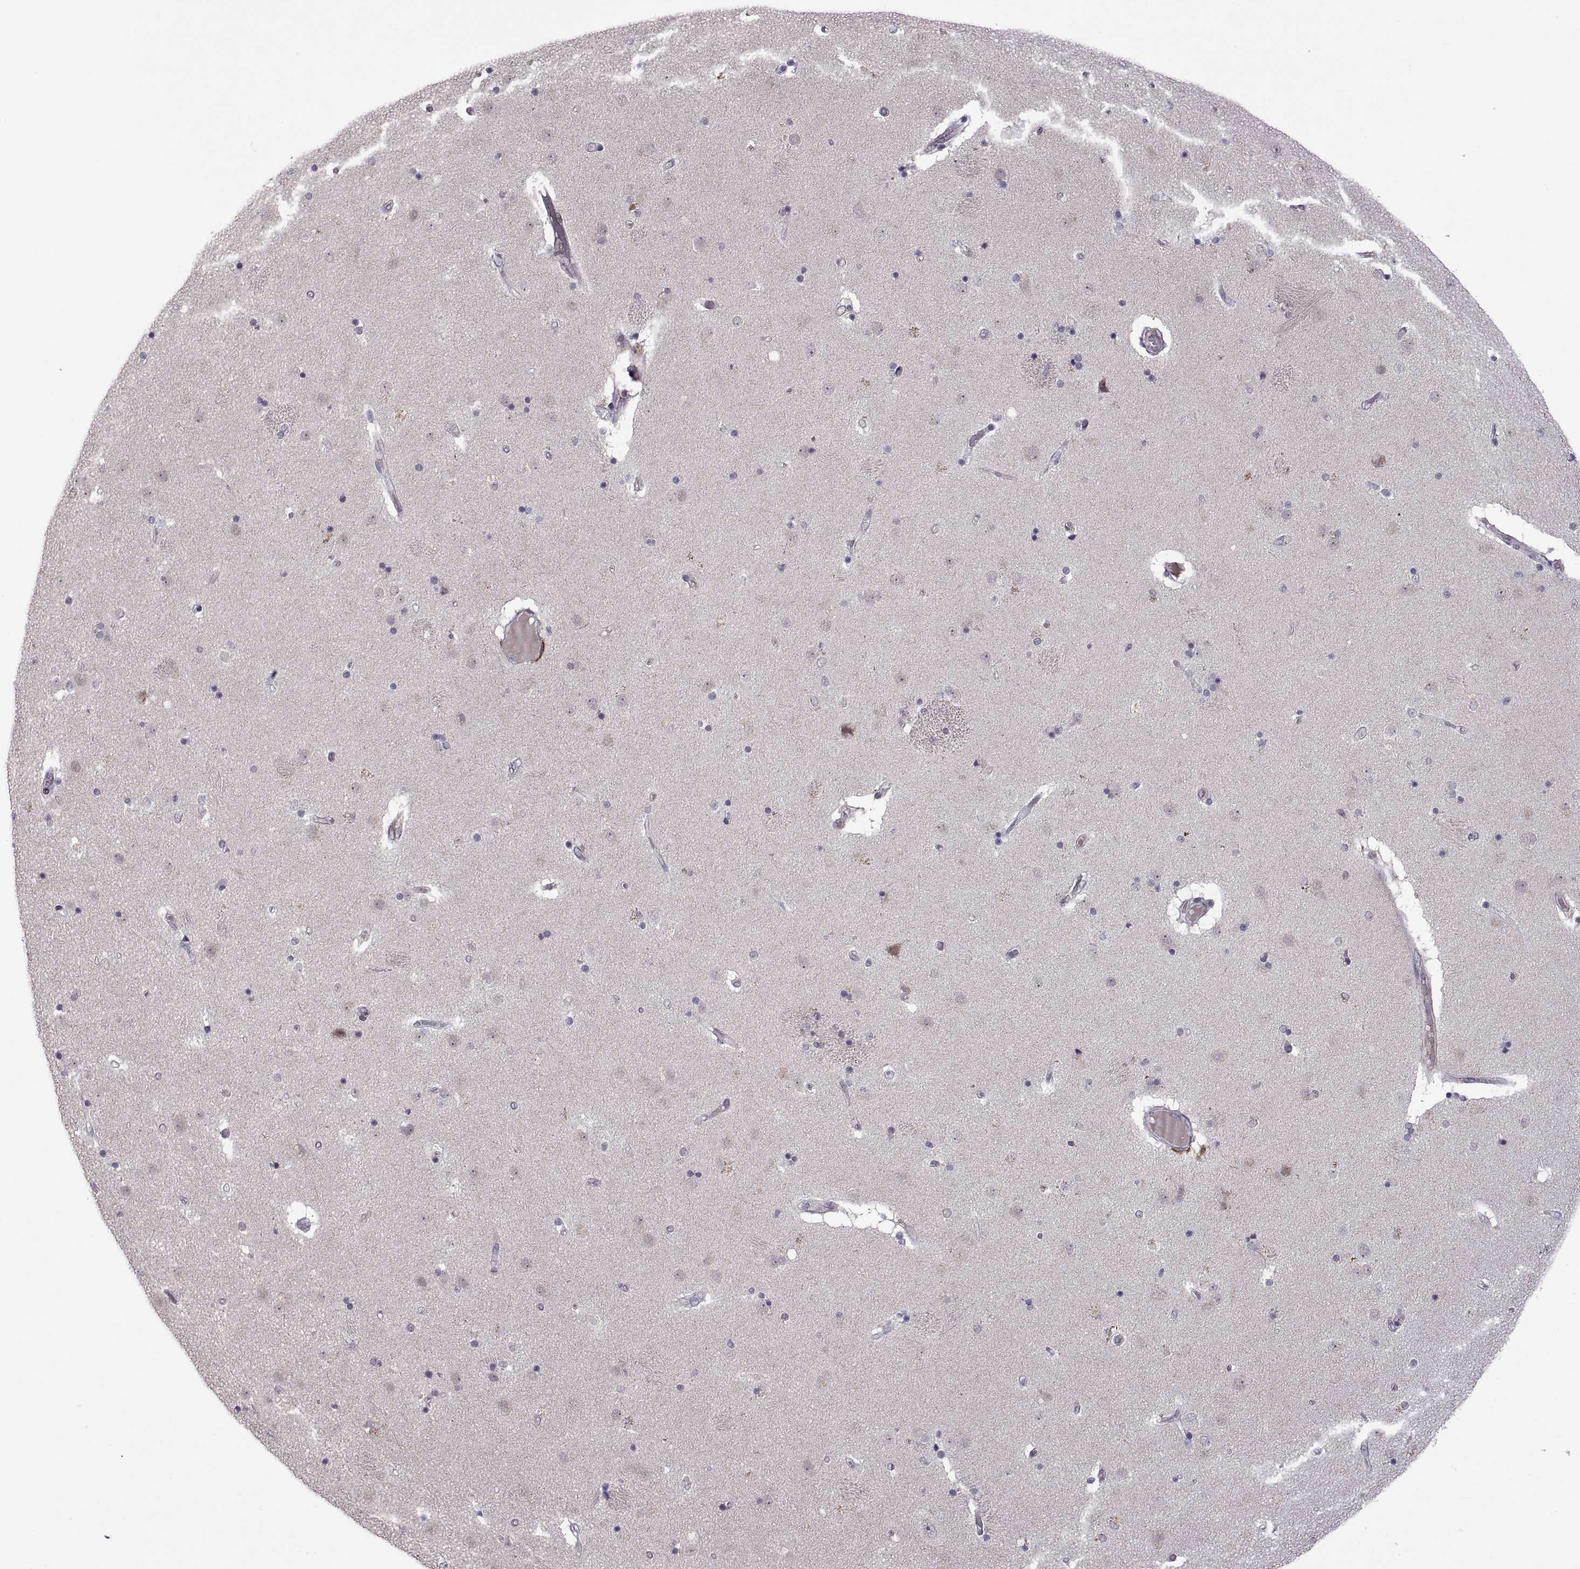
{"staining": {"intensity": "negative", "quantity": "none", "location": "none"}, "tissue": "caudate", "cell_type": "Glial cells", "image_type": "normal", "snomed": [{"axis": "morphology", "description": "Normal tissue, NOS"}, {"axis": "topography", "description": "Lateral ventricle wall"}], "caption": "IHC photomicrograph of benign caudate stained for a protein (brown), which demonstrates no positivity in glial cells.", "gene": "NEK2", "patient": {"sex": "female", "age": 71}}